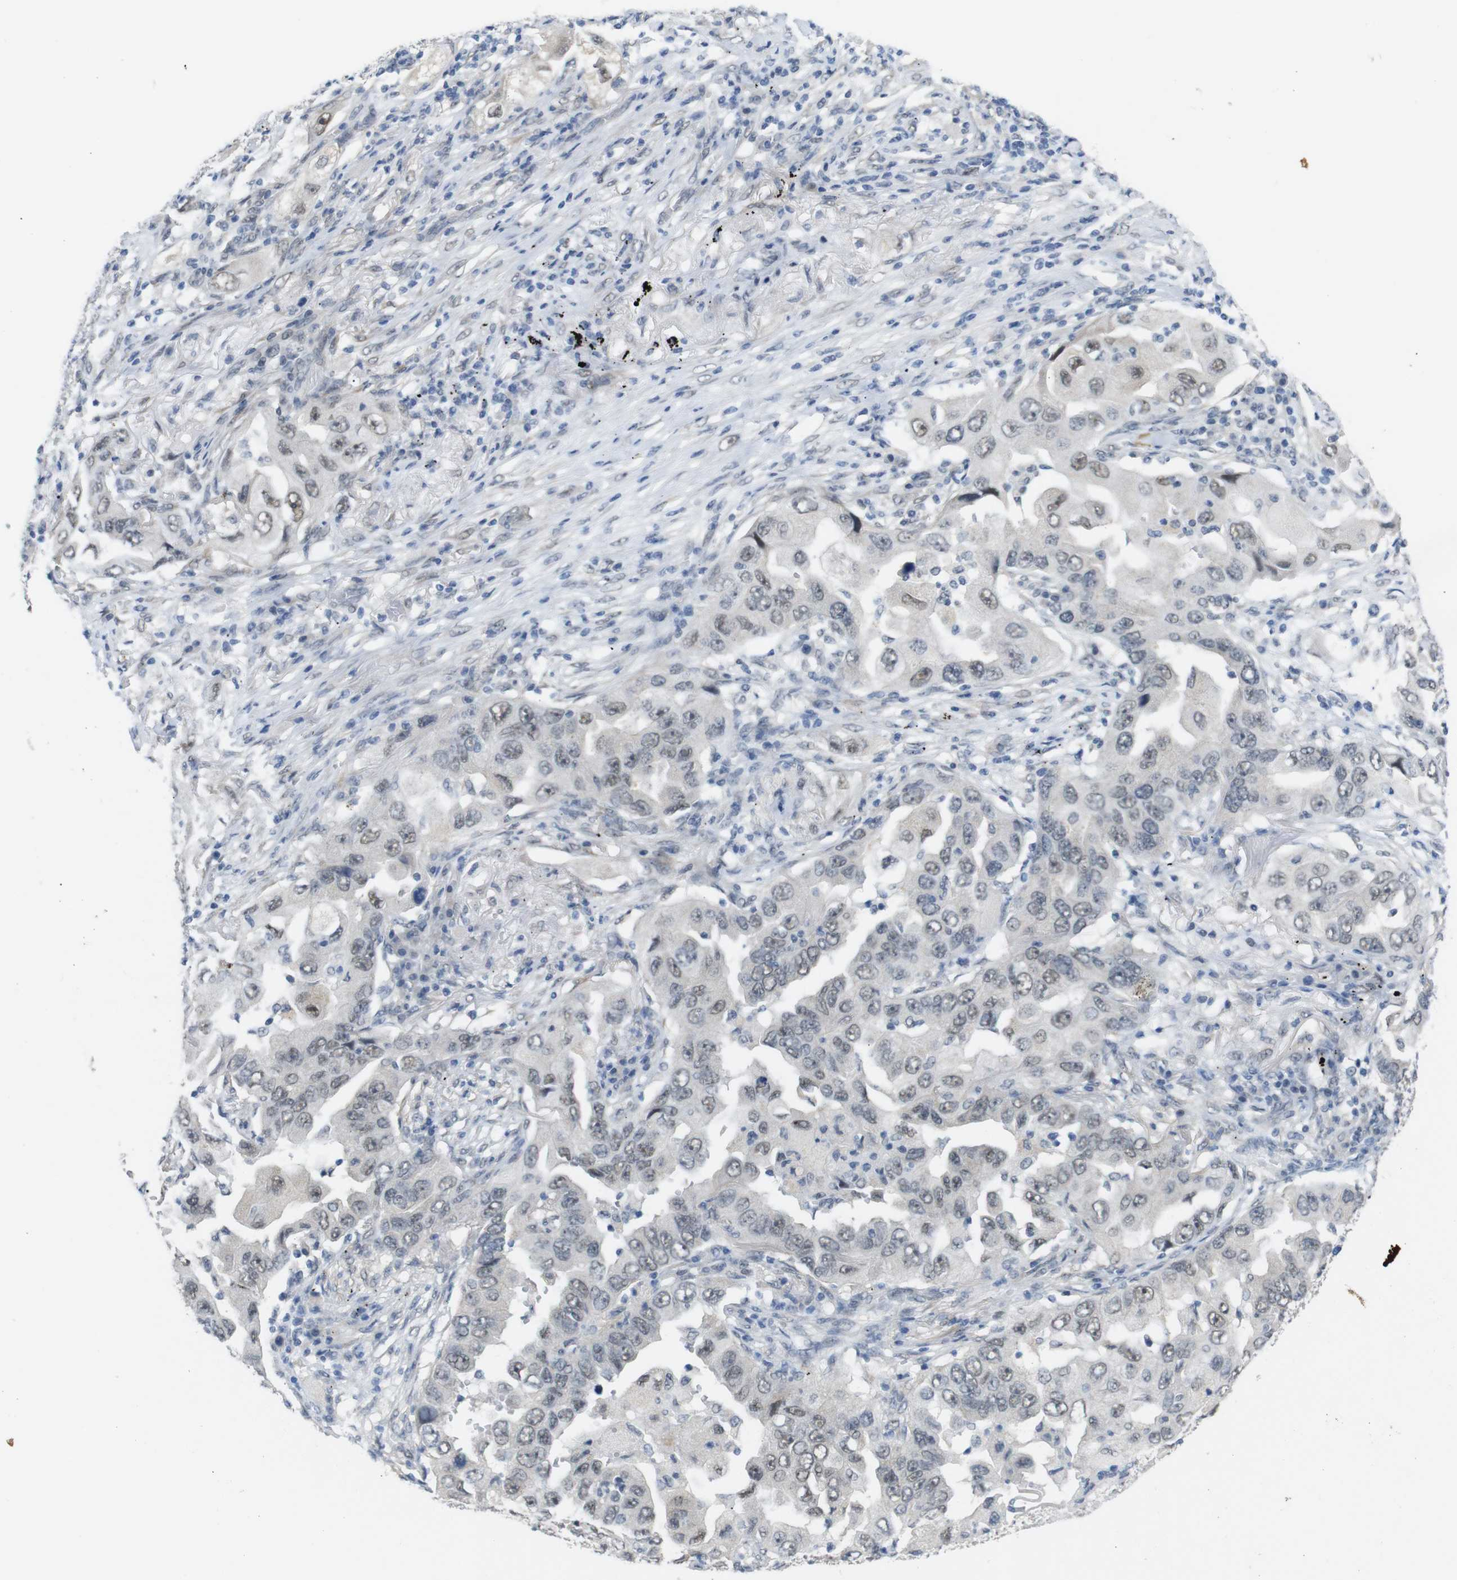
{"staining": {"intensity": "weak", "quantity": "25%-75%", "location": "nuclear"}, "tissue": "lung cancer", "cell_type": "Tumor cells", "image_type": "cancer", "snomed": [{"axis": "morphology", "description": "Adenocarcinoma, NOS"}, {"axis": "topography", "description": "Lung"}], "caption": "Tumor cells display low levels of weak nuclear expression in about 25%-75% of cells in human lung cancer (adenocarcinoma).", "gene": "GPR158", "patient": {"sex": "female", "age": 65}}